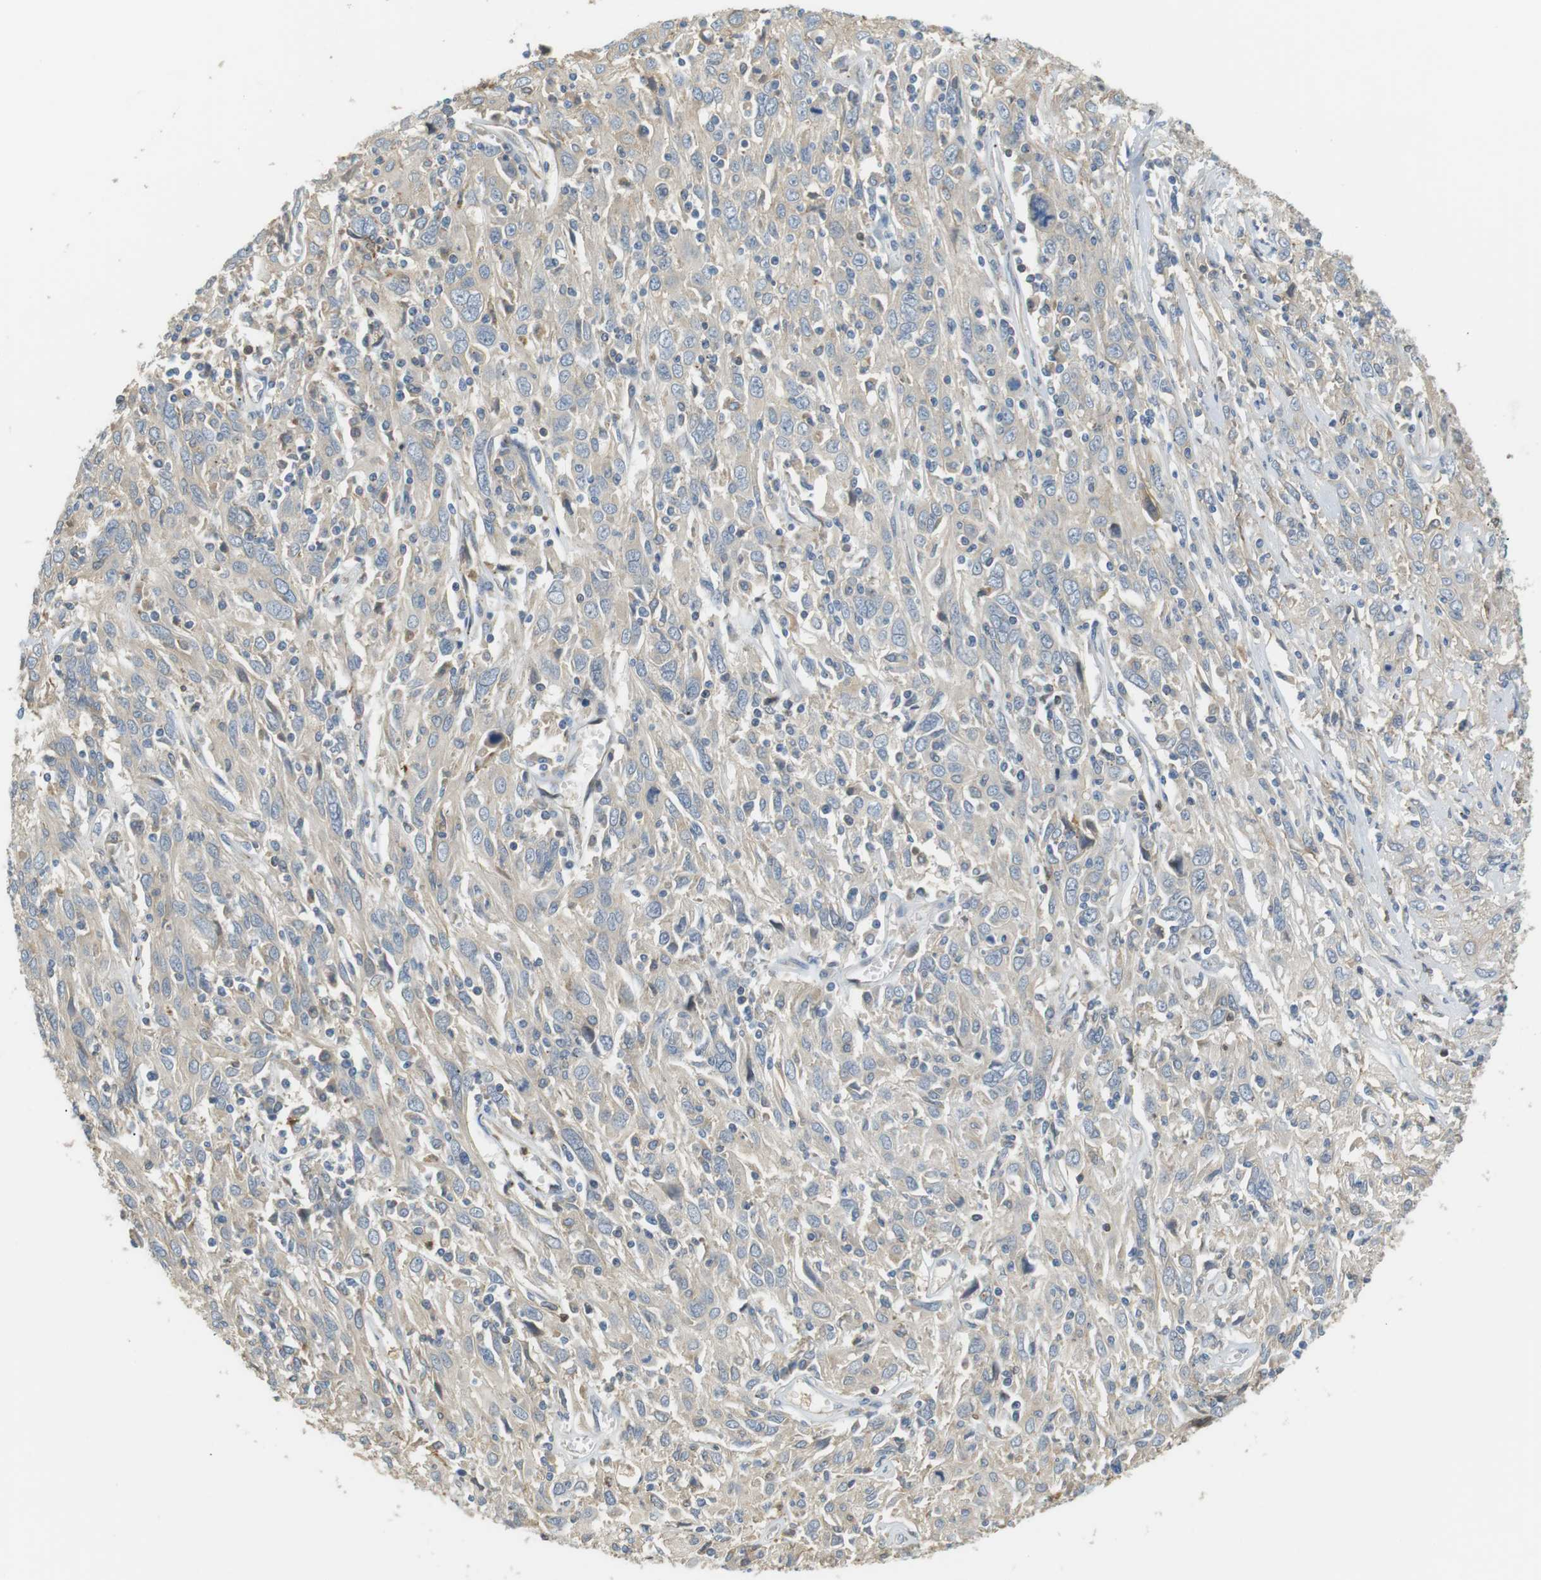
{"staining": {"intensity": "weak", "quantity": ">75%", "location": "cytoplasmic/membranous"}, "tissue": "cervical cancer", "cell_type": "Tumor cells", "image_type": "cancer", "snomed": [{"axis": "morphology", "description": "Squamous cell carcinoma, NOS"}, {"axis": "topography", "description": "Cervix"}], "caption": "A photomicrograph showing weak cytoplasmic/membranous staining in about >75% of tumor cells in cervical squamous cell carcinoma, as visualized by brown immunohistochemical staining.", "gene": "P2RY1", "patient": {"sex": "female", "age": 46}}